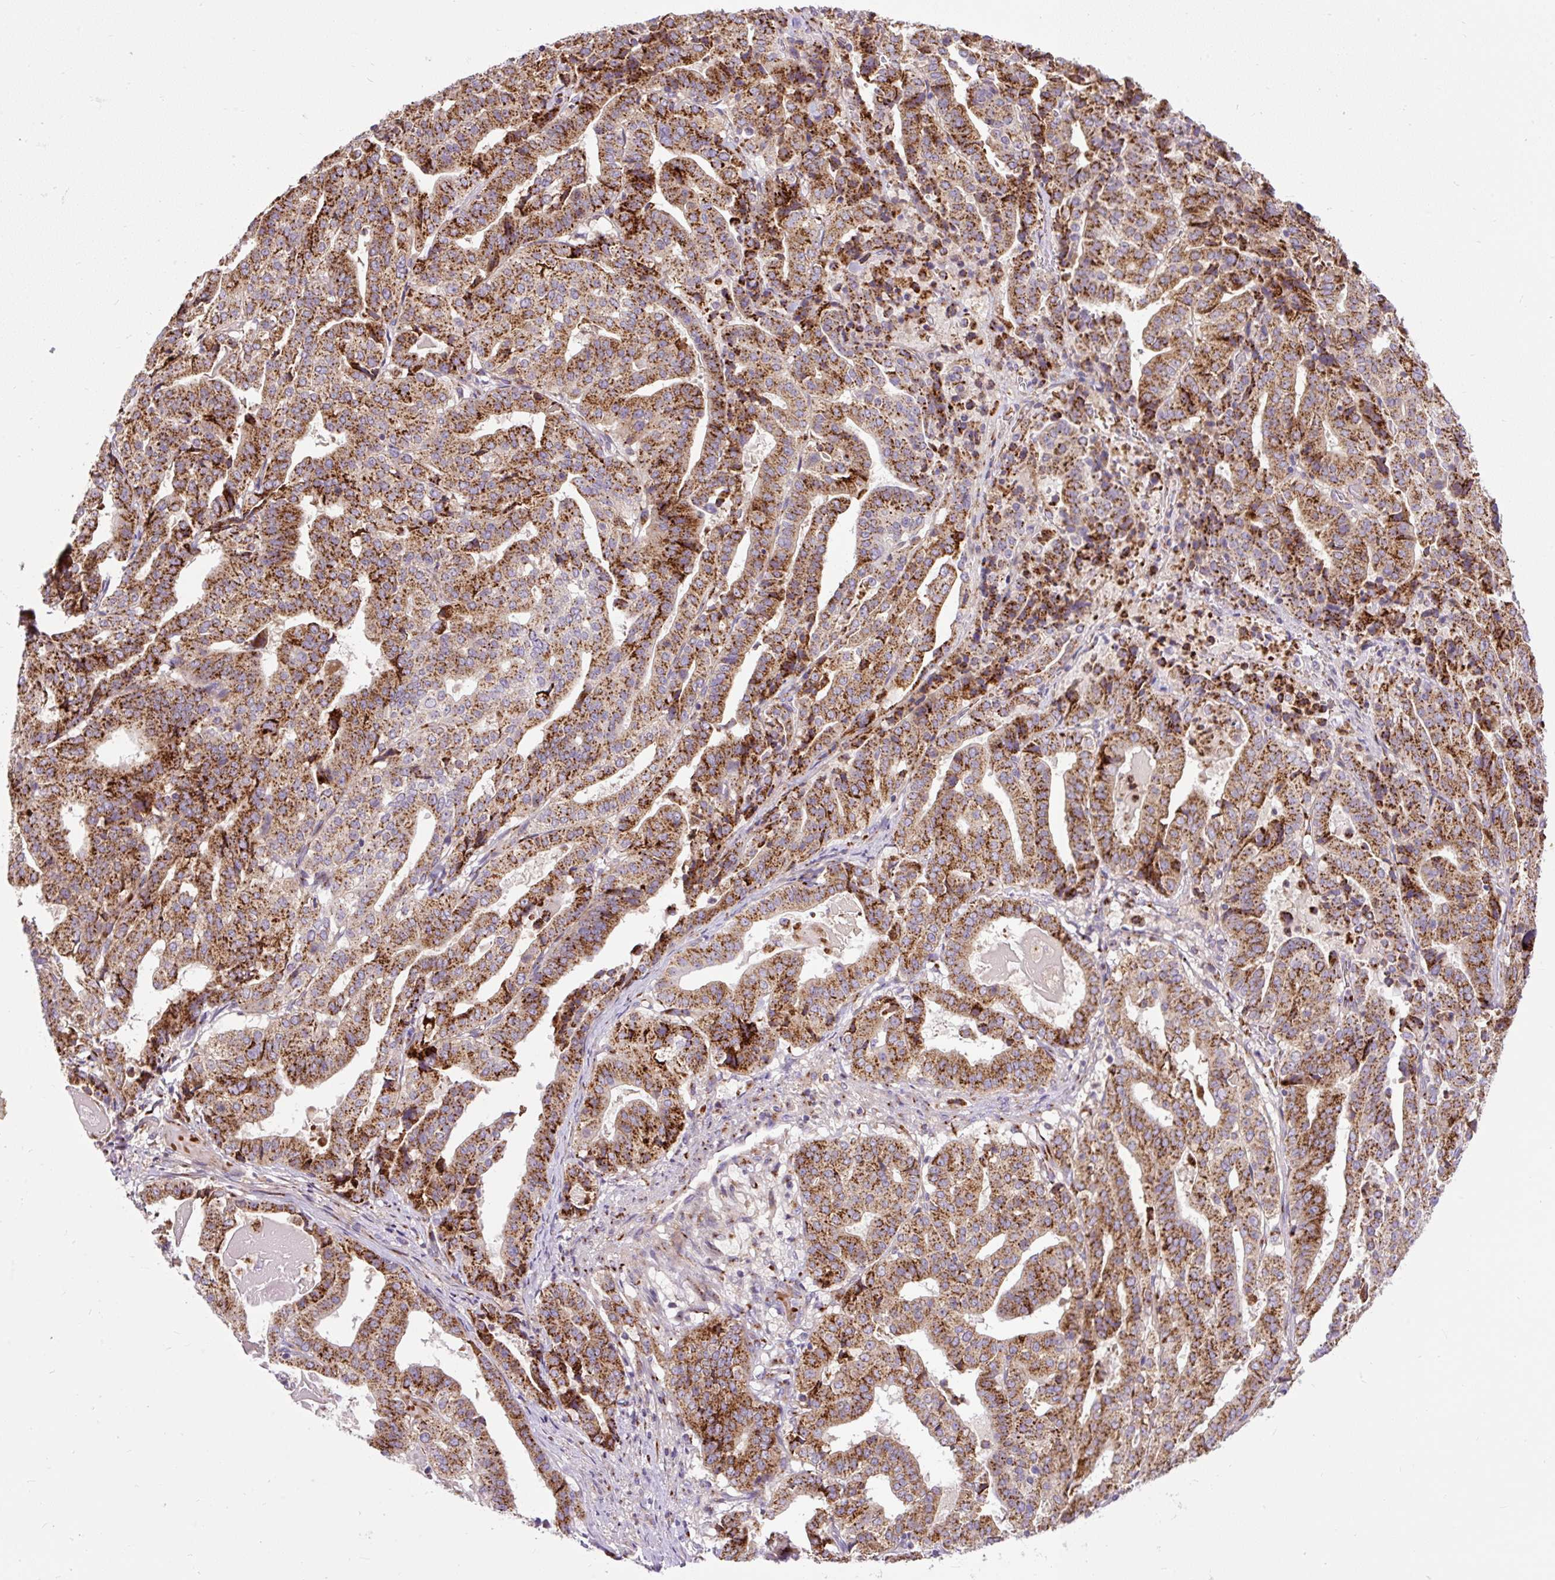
{"staining": {"intensity": "strong", "quantity": ">75%", "location": "cytoplasmic/membranous"}, "tissue": "stomach cancer", "cell_type": "Tumor cells", "image_type": "cancer", "snomed": [{"axis": "morphology", "description": "Adenocarcinoma, NOS"}, {"axis": "topography", "description": "Stomach"}], "caption": "Strong cytoplasmic/membranous expression for a protein is seen in approximately >75% of tumor cells of stomach cancer (adenocarcinoma) using immunohistochemistry.", "gene": "MSMP", "patient": {"sex": "male", "age": 48}}